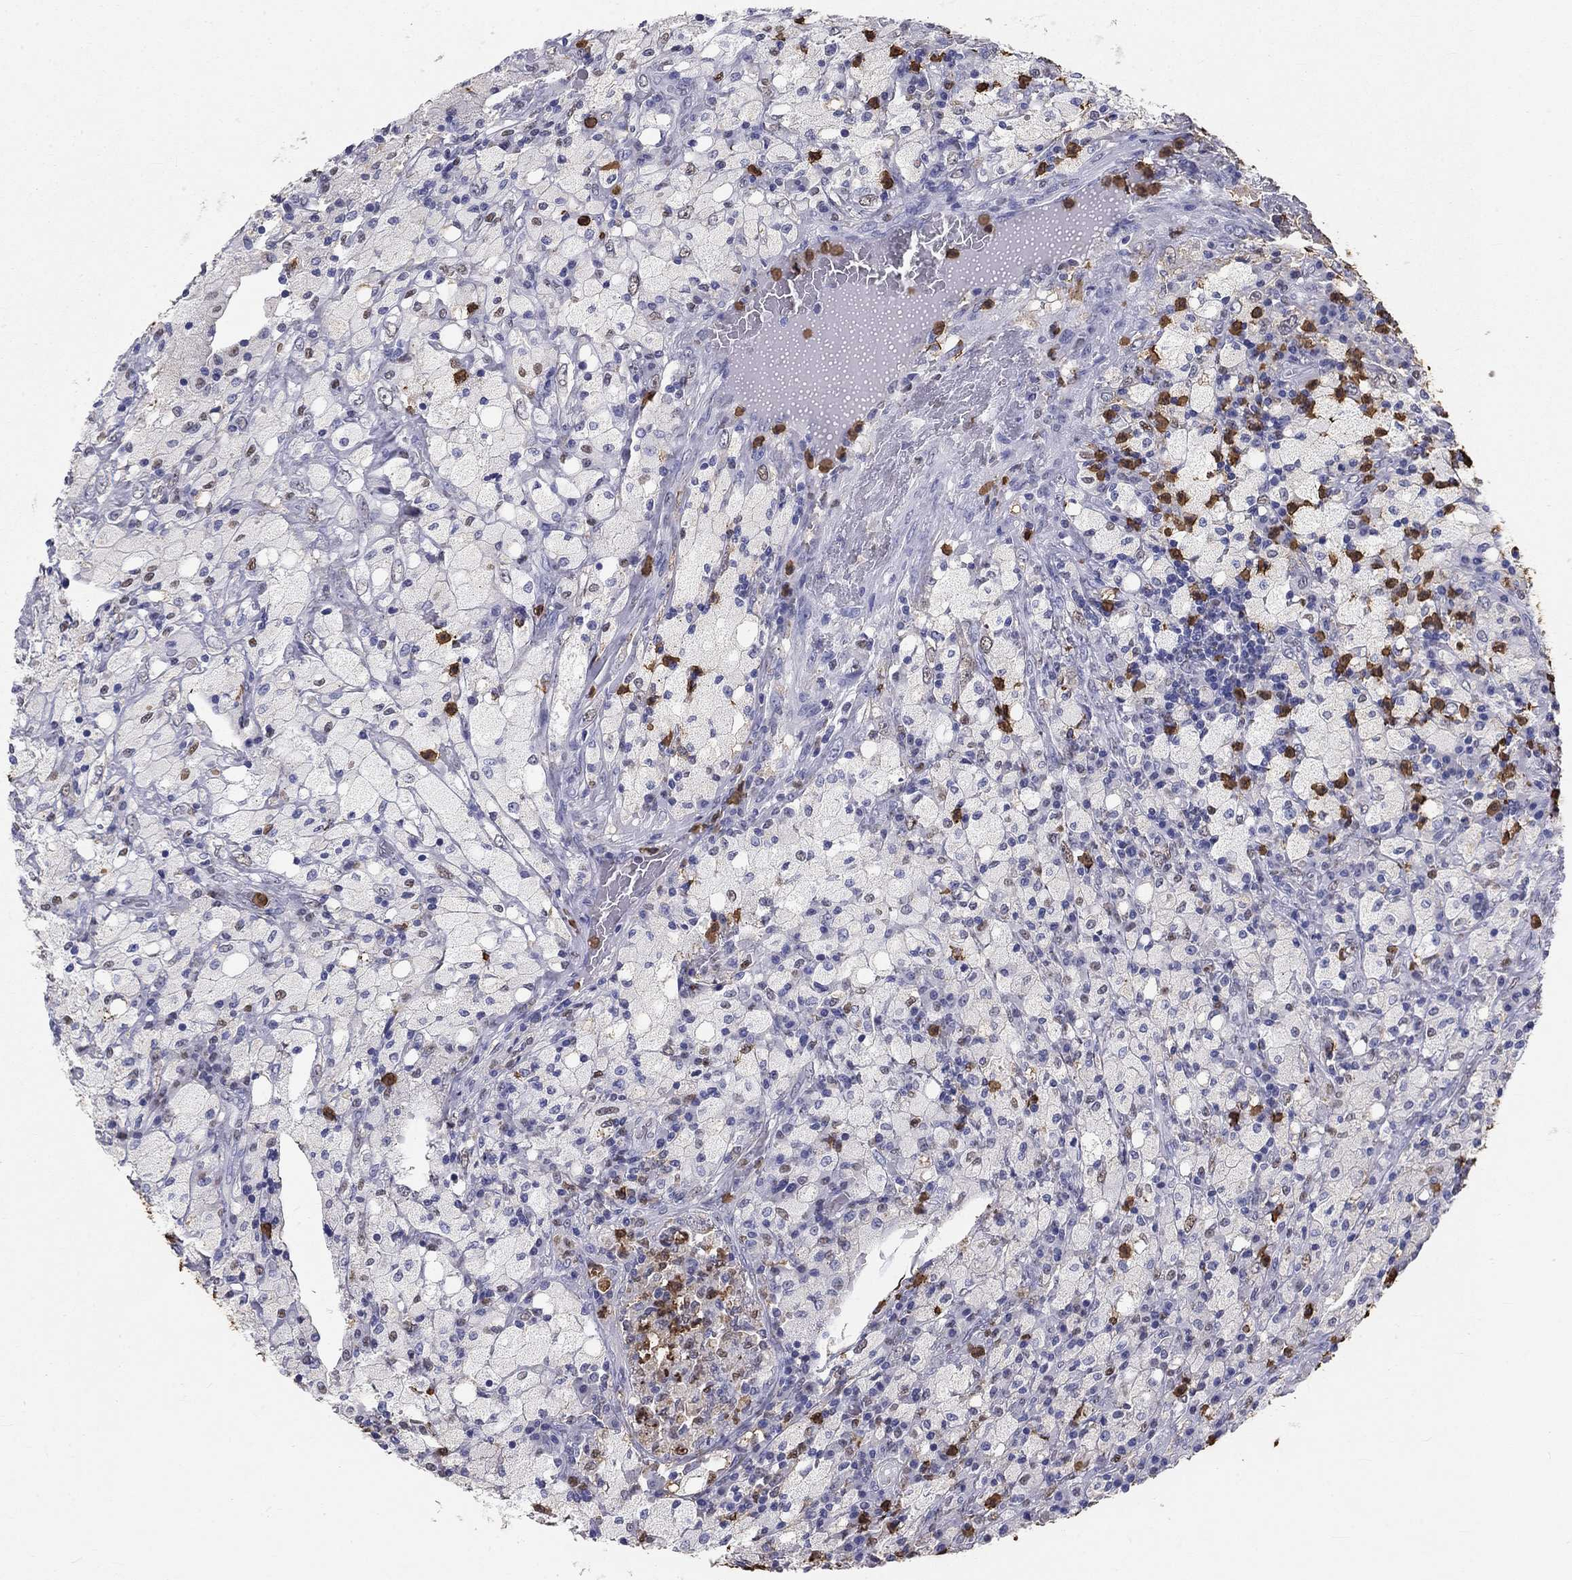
{"staining": {"intensity": "negative", "quantity": "none", "location": "none"}, "tissue": "testis cancer", "cell_type": "Tumor cells", "image_type": "cancer", "snomed": [{"axis": "morphology", "description": "Necrosis, NOS"}, {"axis": "morphology", "description": "Carcinoma, Embryonal, NOS"}, {"axis": "topography", "description": "Testis"}], "caption": "Human testis cancer stained for a protein using immunohistochemistry (IHC) exhibits no expression in tumor cells.", "gene": "IGSF8", "patient": {"sex": "male", "age": 19}}